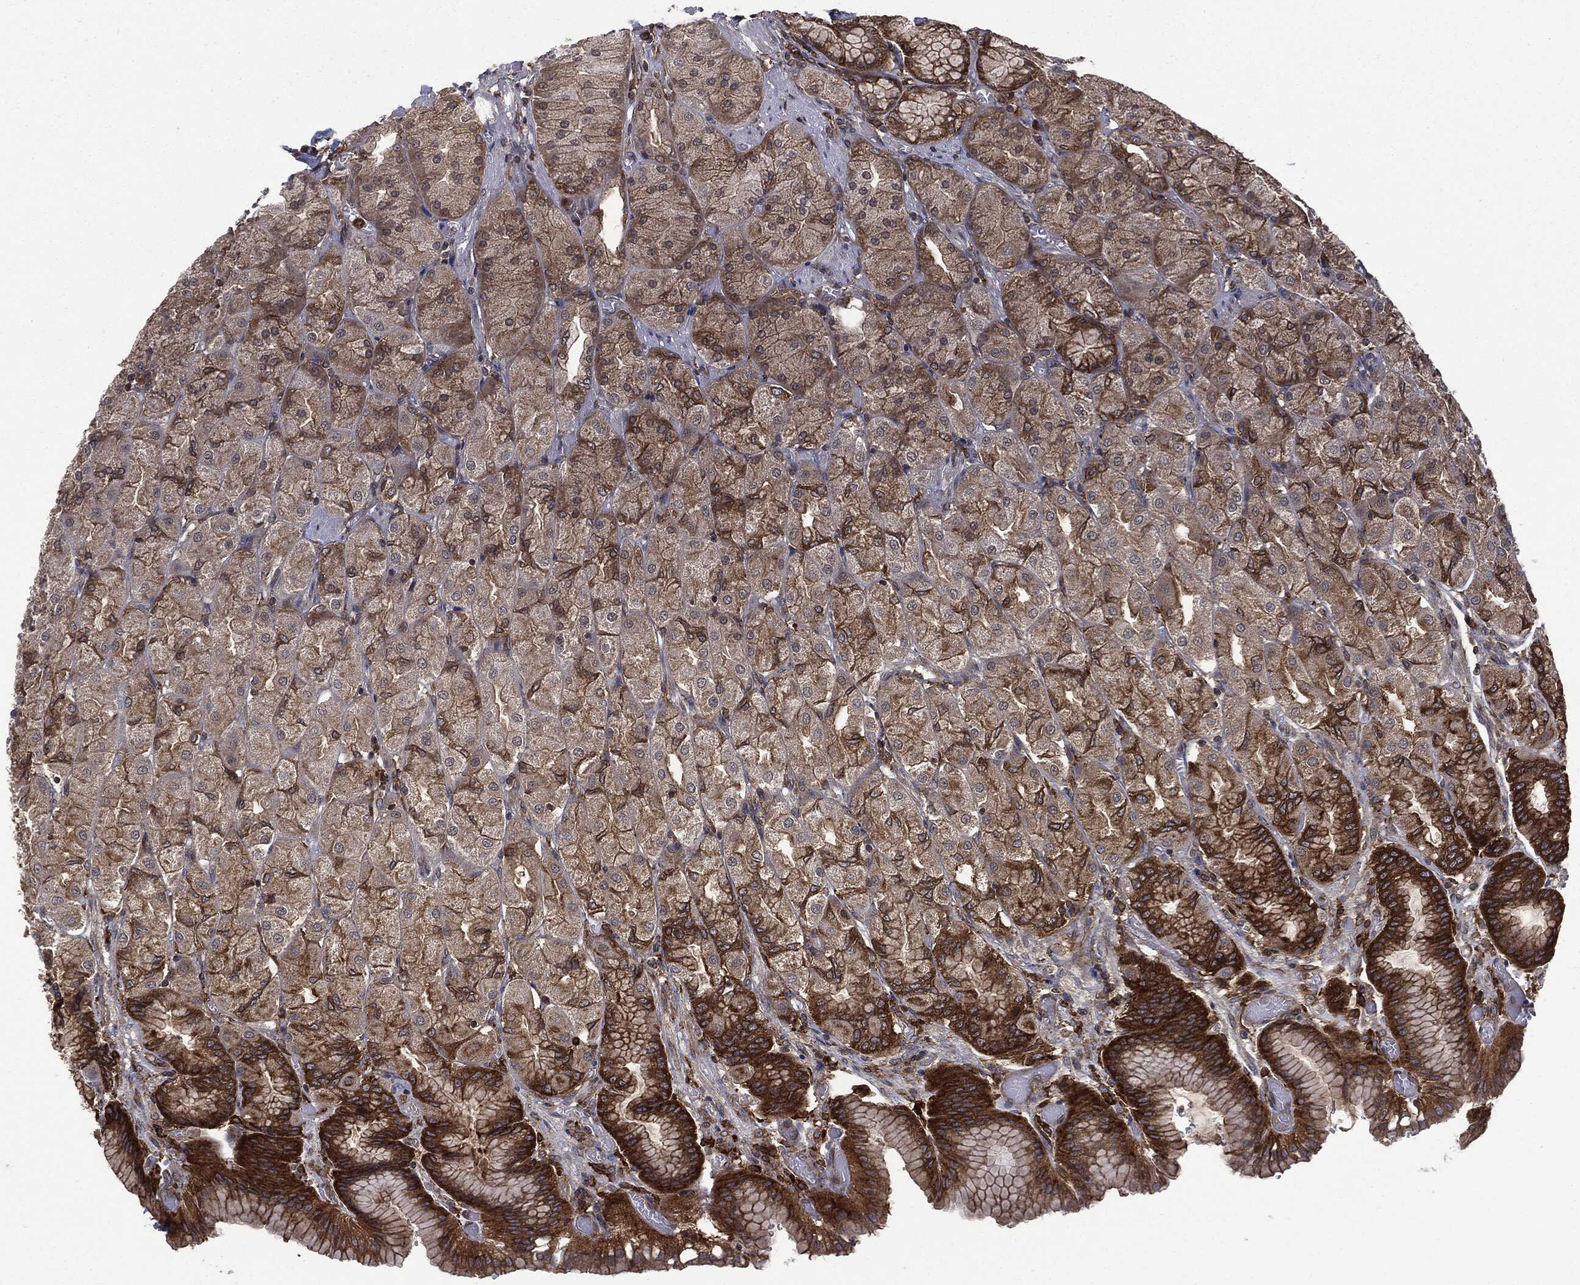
{"staining": {"intensity": "strong", "quantity": "25%-75%", "location": "cytoplasmic/membranous"}, "tissue": "stomach", "cell_type": "Glandular cells", "image_type": "normal", "snomed": [{"axis": "morphology", "description": "Normal tissue, NOS"}, {"axis": "morphology", "description": "Adenocarcinoma, NOS"}, {"axis": "morphology", "description": "Adenocarcinoma, High grade"}, {"axis": "topography", "description": "Stomach, upper"}, {"axis": "topography", "description": "Stomach"}], "caption": "DAB immunohistochemical staining of normal human stomach demonstrates strong cytoplasmic/membranous protein staining in approximately 25%-75% of glandular cells.", "gene": "SNX5", "patient": {"sex": "female", "age": 65}}